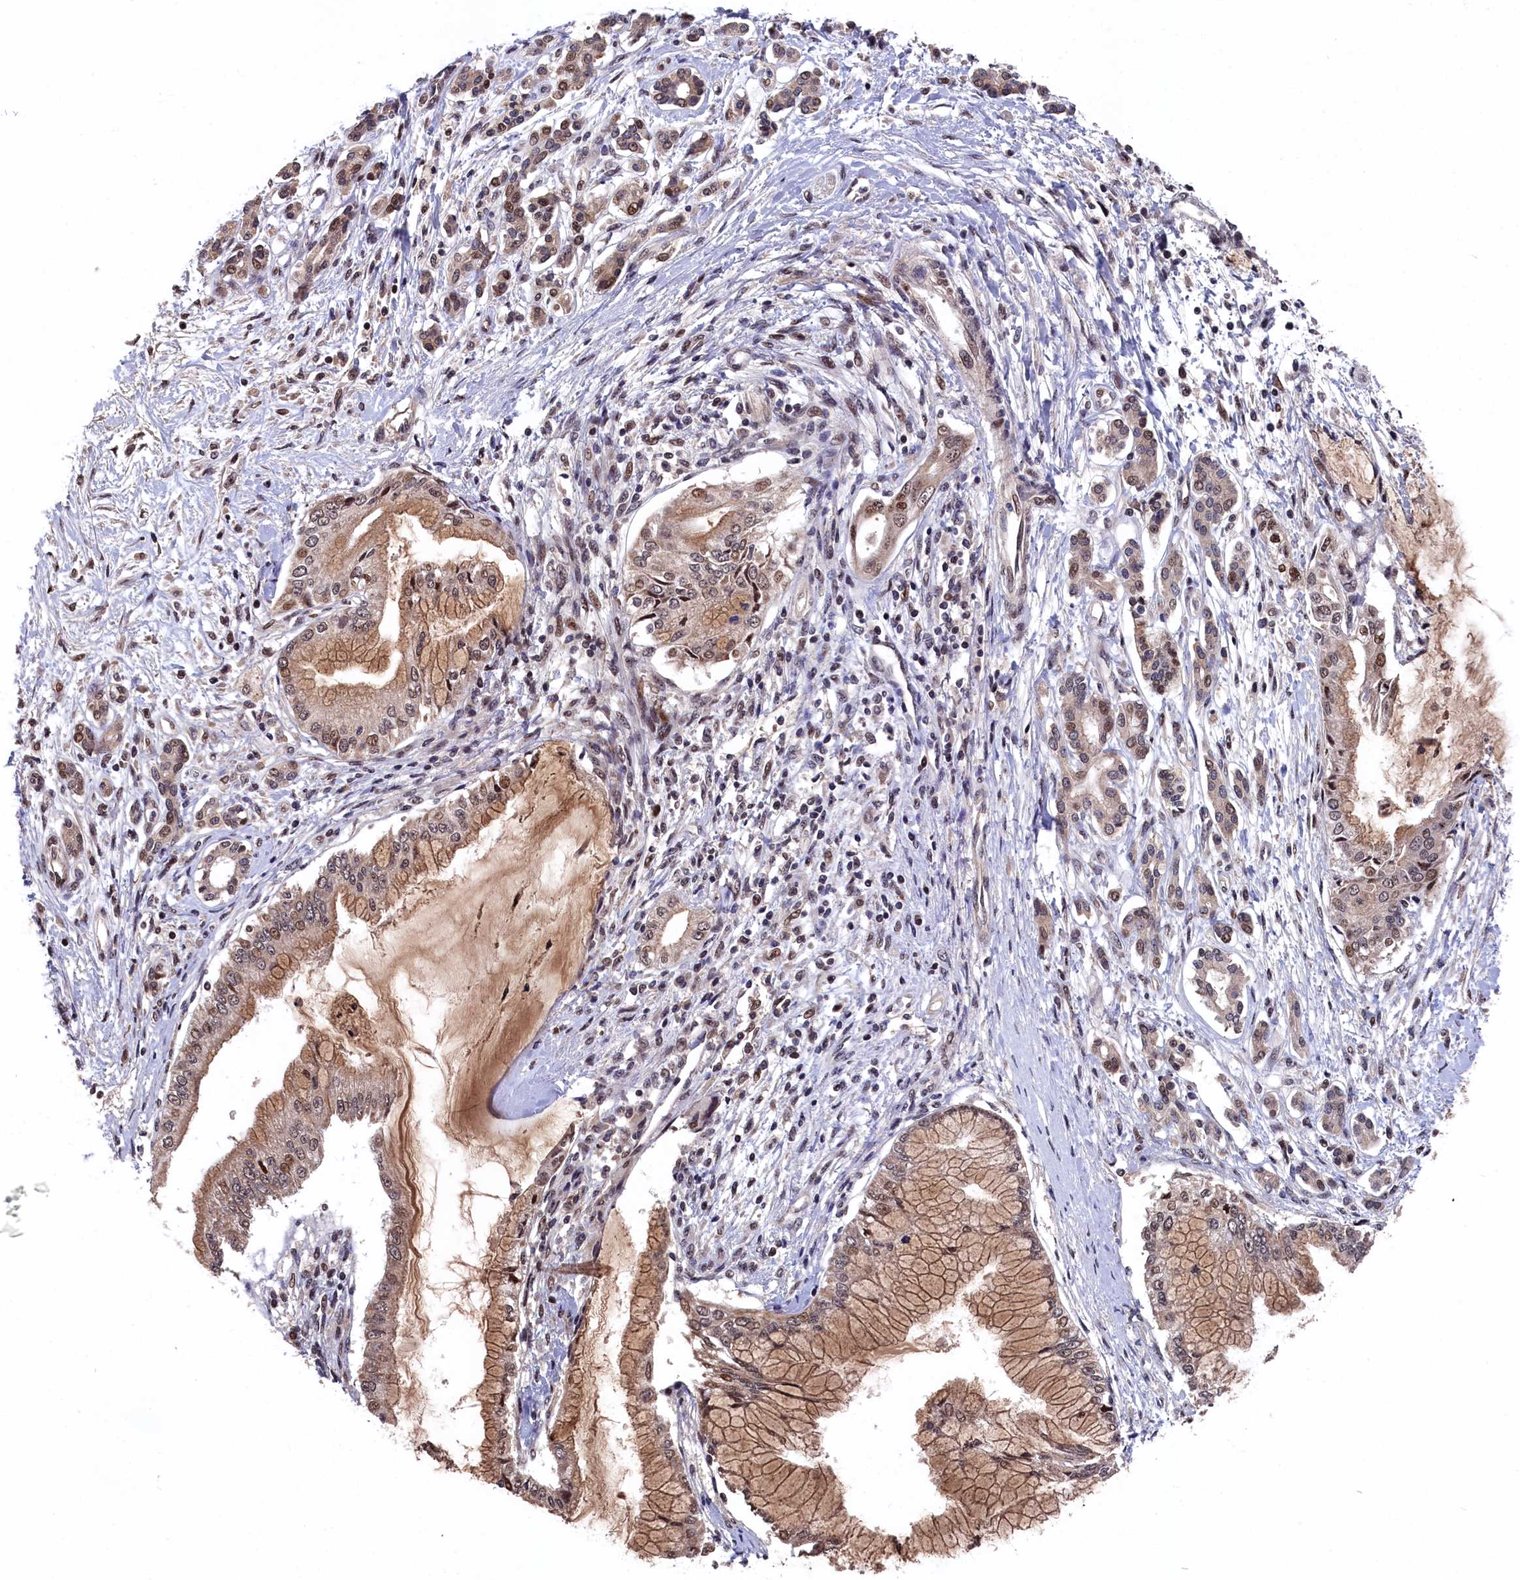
{"staining": {"intensity": "moderate", "quantity": ">75%", "location": "cytoplasmic/membranous,nuclear"}, "tissue": "pancreatic cancer", "cell_type": "Tumor cells", "image_type": "cancer", "snomed": [{"axis": "morphology", "description": "Adenocarcinoma, NOS"}, {"axis": "topography", "description": "Pancreas"}], "caption": "Brown immunohistochemical staining in adenocarcinoma (pancreatic) shows moderate cytoplasmic/membranous and nuclear staining in about >75% of tumor cells. Nuclei are stained in blue.", "gene": "CLPX", "patient": {"sex": "male", "age": 58}}